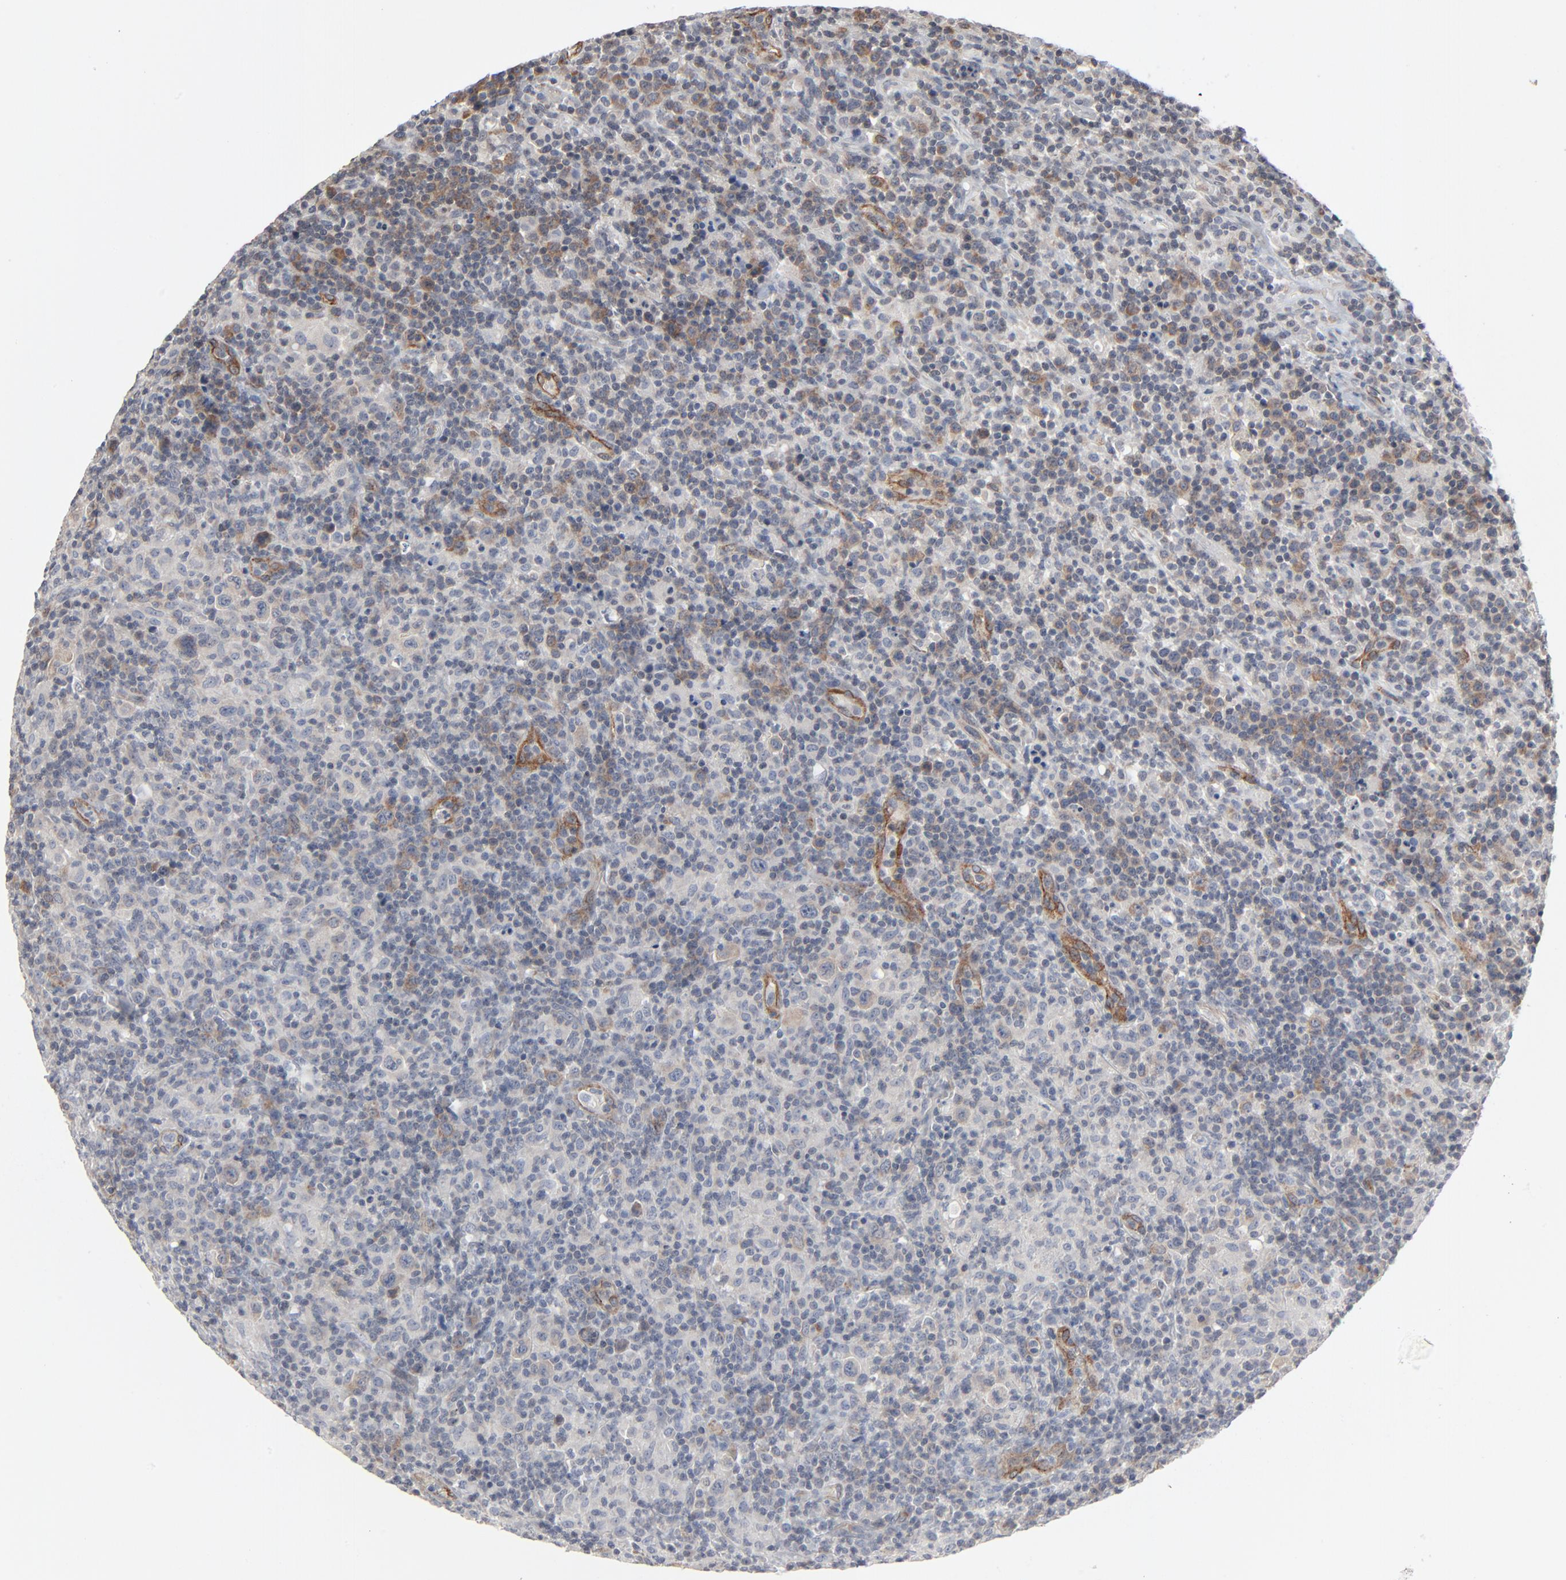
{"staining": {"intensity": "weak", "quantity": "<25%", "location": "cytoplasmic/membranous"}, "tissue": "lymphoma", "cell_type": "Tumor cells", "image_type": "cancer", "snomed": [{"axis": "morphology", "description": "Hodgkin's disease, NOS"}, {"axis": "topography", "description": "Lymph node"}], "caption": "Human lymphoma stained for a protein using immunohistochemistry exhibits no positivity in tumor cells.", "gene": "ITPR3", "patient": {"sex": "male", "age": 65}}